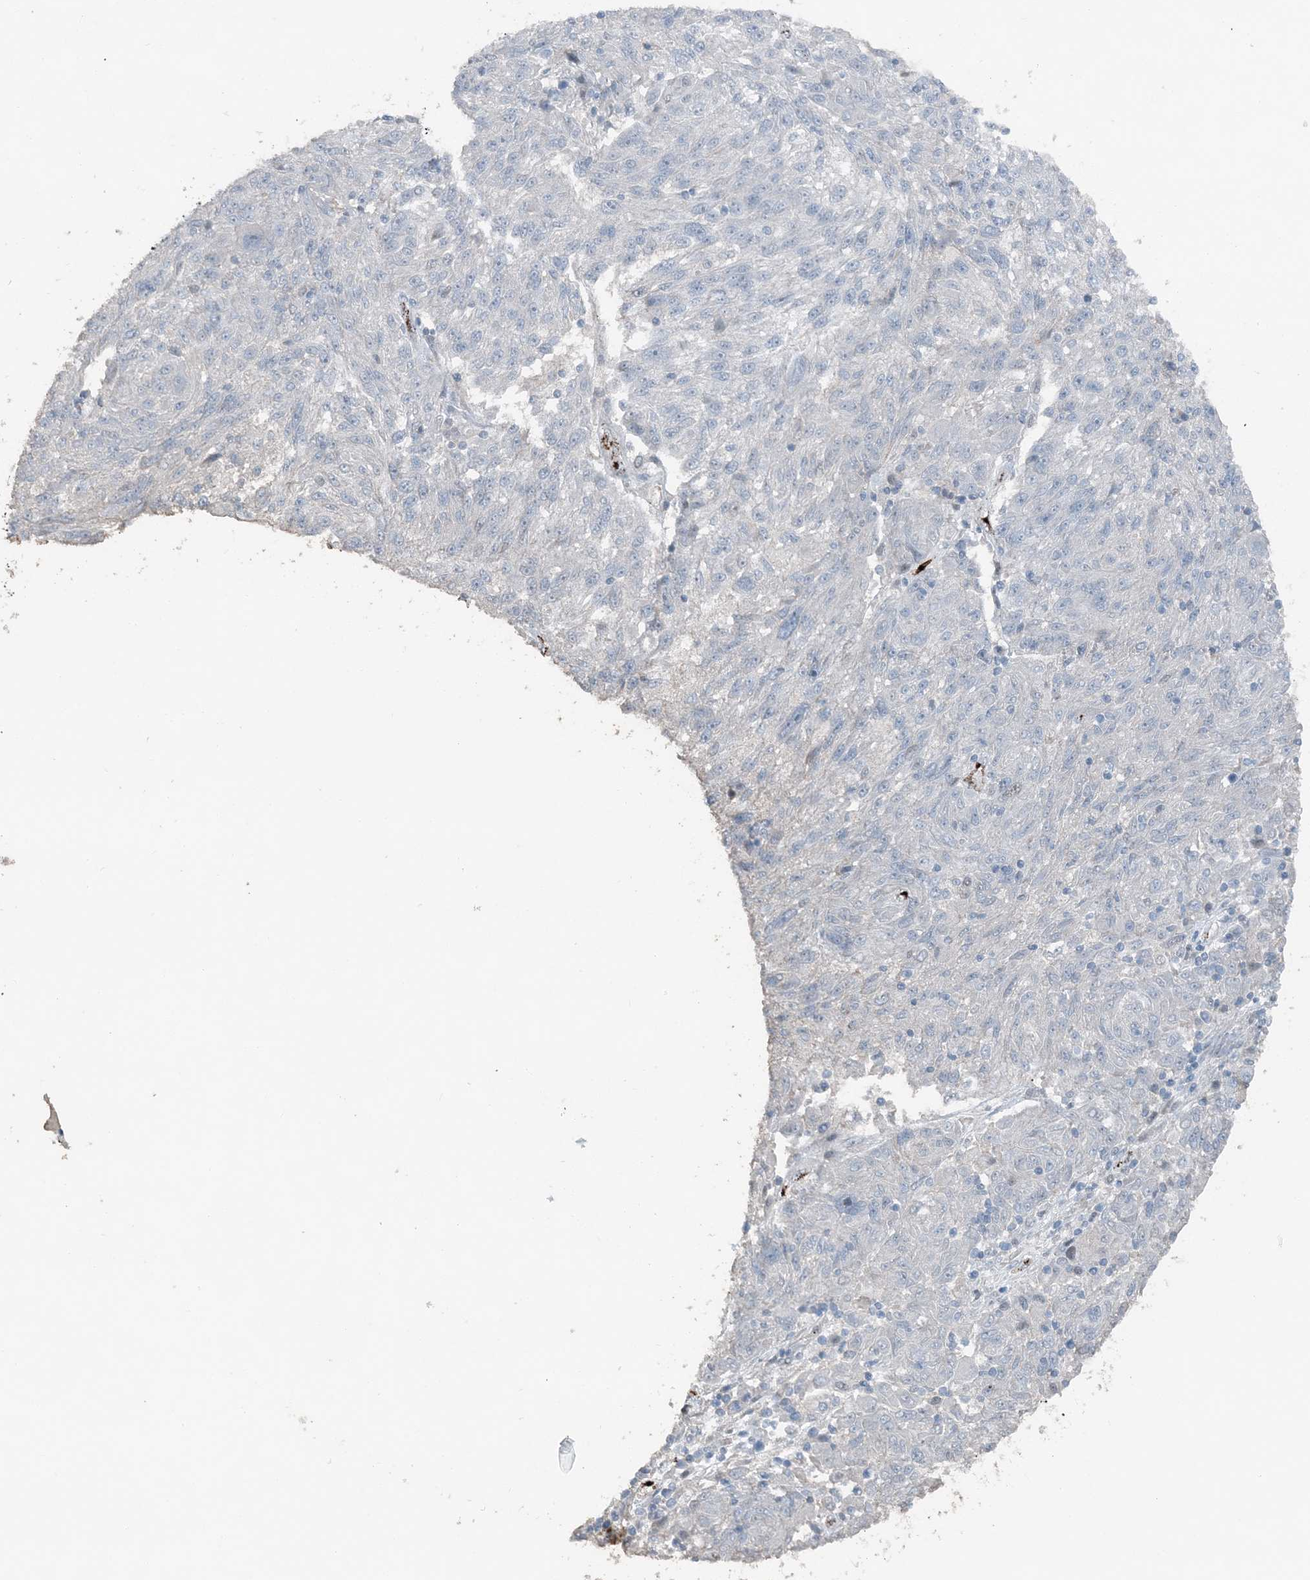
{"staining": {"intensity": "negative", "quantity": "none", "location": "none"}, "tissue": "melanoma", "cell_type": "Tumor cells", "image_type": "cancer", "snomed": [{"axis": "morphology", "description": "Malignant melanoma, NOS"}, {"axis": "topography", "description": "Skin"}], "caption": "An image of human melanoma is negative for staining in tumor cells.", "gene": "ELOVL7", "patient": {"sex": "male", "age": 53}}